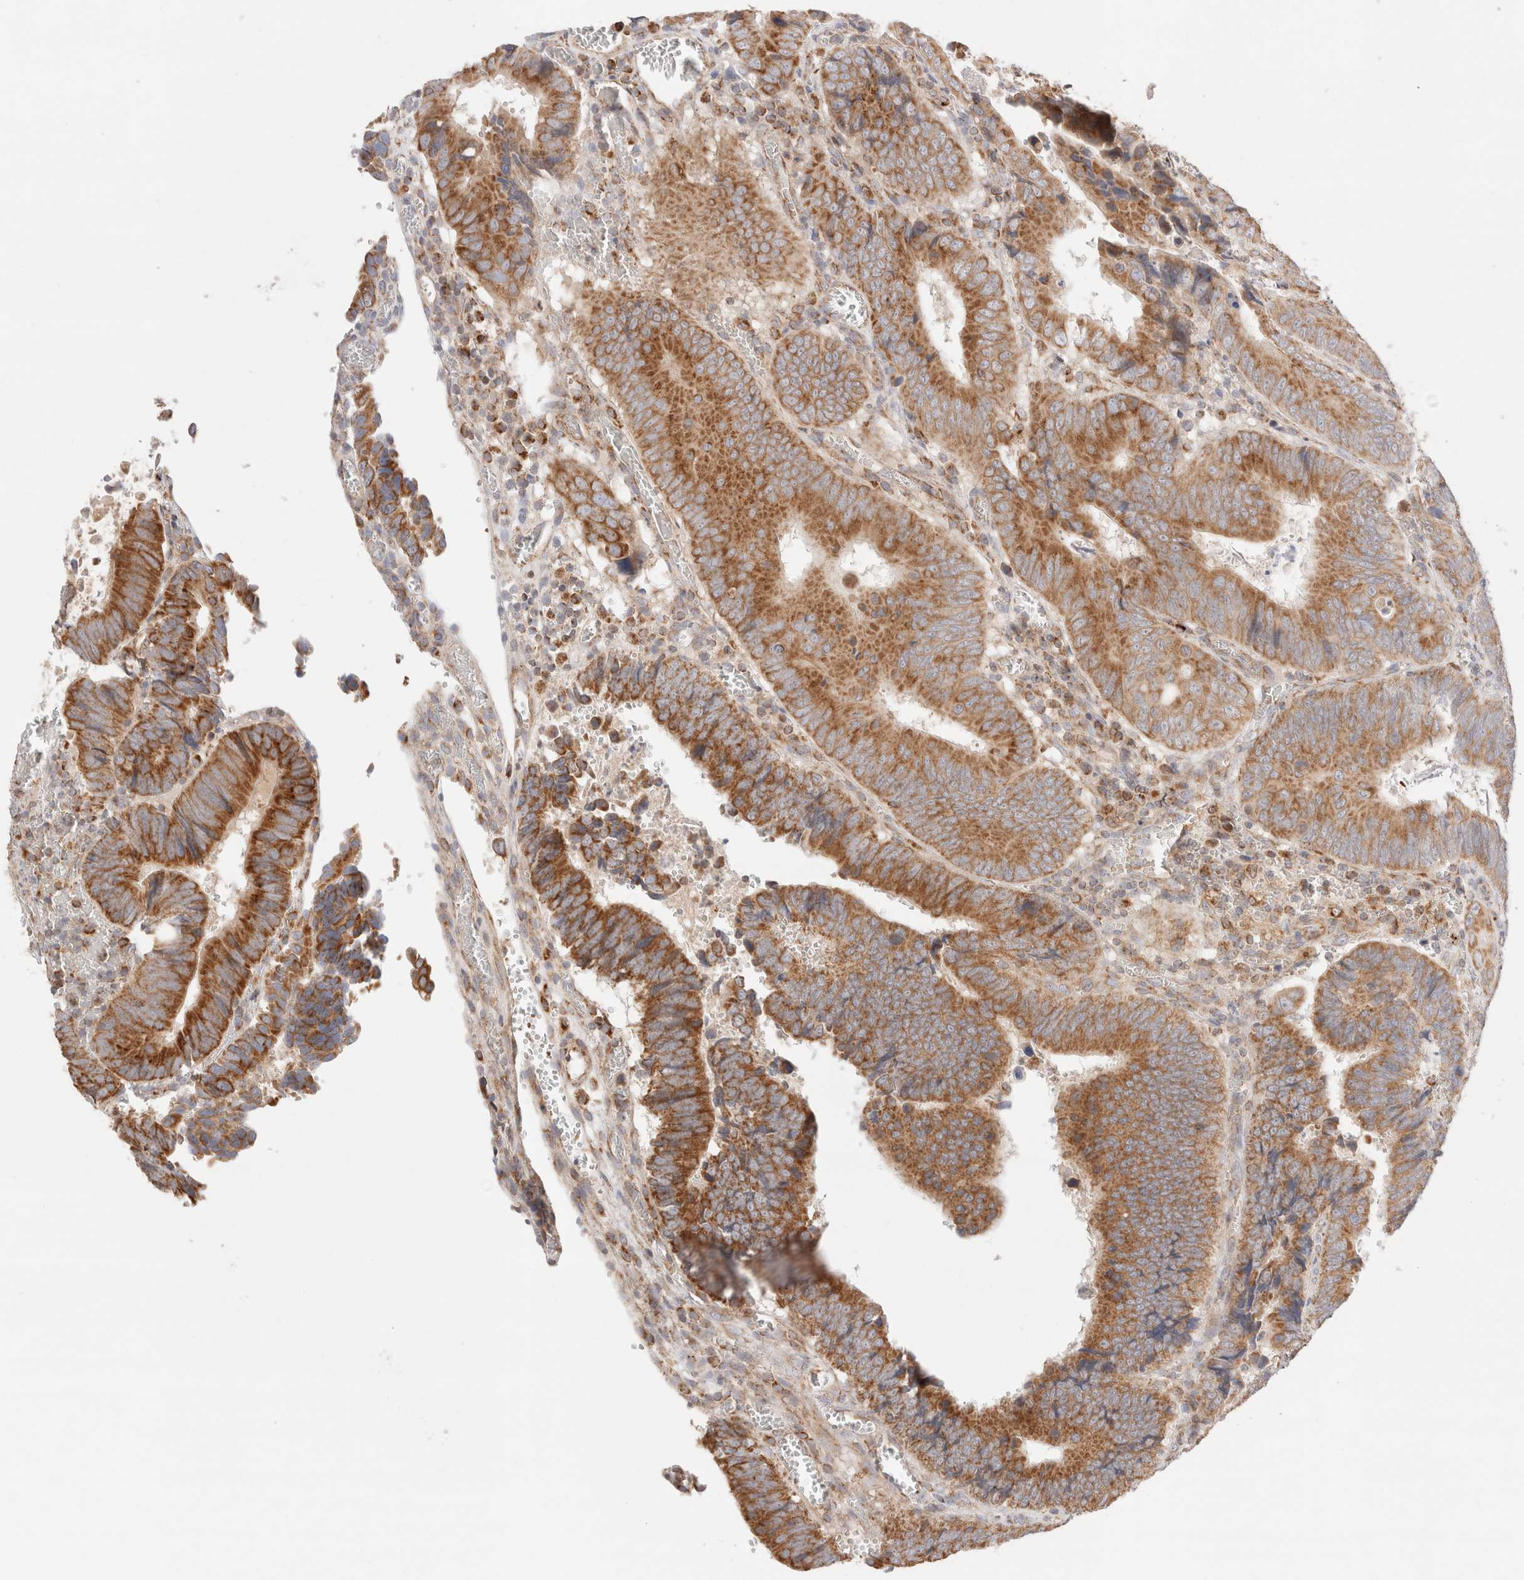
{"staining": {"intensity": "moderate", "quantity": ">75%", "location": "cytoplasmic/membranous"}, "tissue": "colorectal cancer", "cell_type": "Tumor cells", "image_type": "cancer", "snomed": [{"axis": "morphology", "description": "Inflammation, NOS"}, {"axis": "morphology", "description": "Adenocarcinoma, NOS"}, {"axis": "topography", "description": "Colon"}], "caption": "Immunohistochemical staining of human colorectal cancer (adenocarcinoma) exhibits moderate cytoplasmic/membranous protein expression in approximately >75% of tumor cells. The protein is stained brown, and the nuclei are stained in blue (DAB IHC with brightfield microscopy, high magnification).", "gene": "TMPPE", "patient": {"sex": "male", "age": 72}}